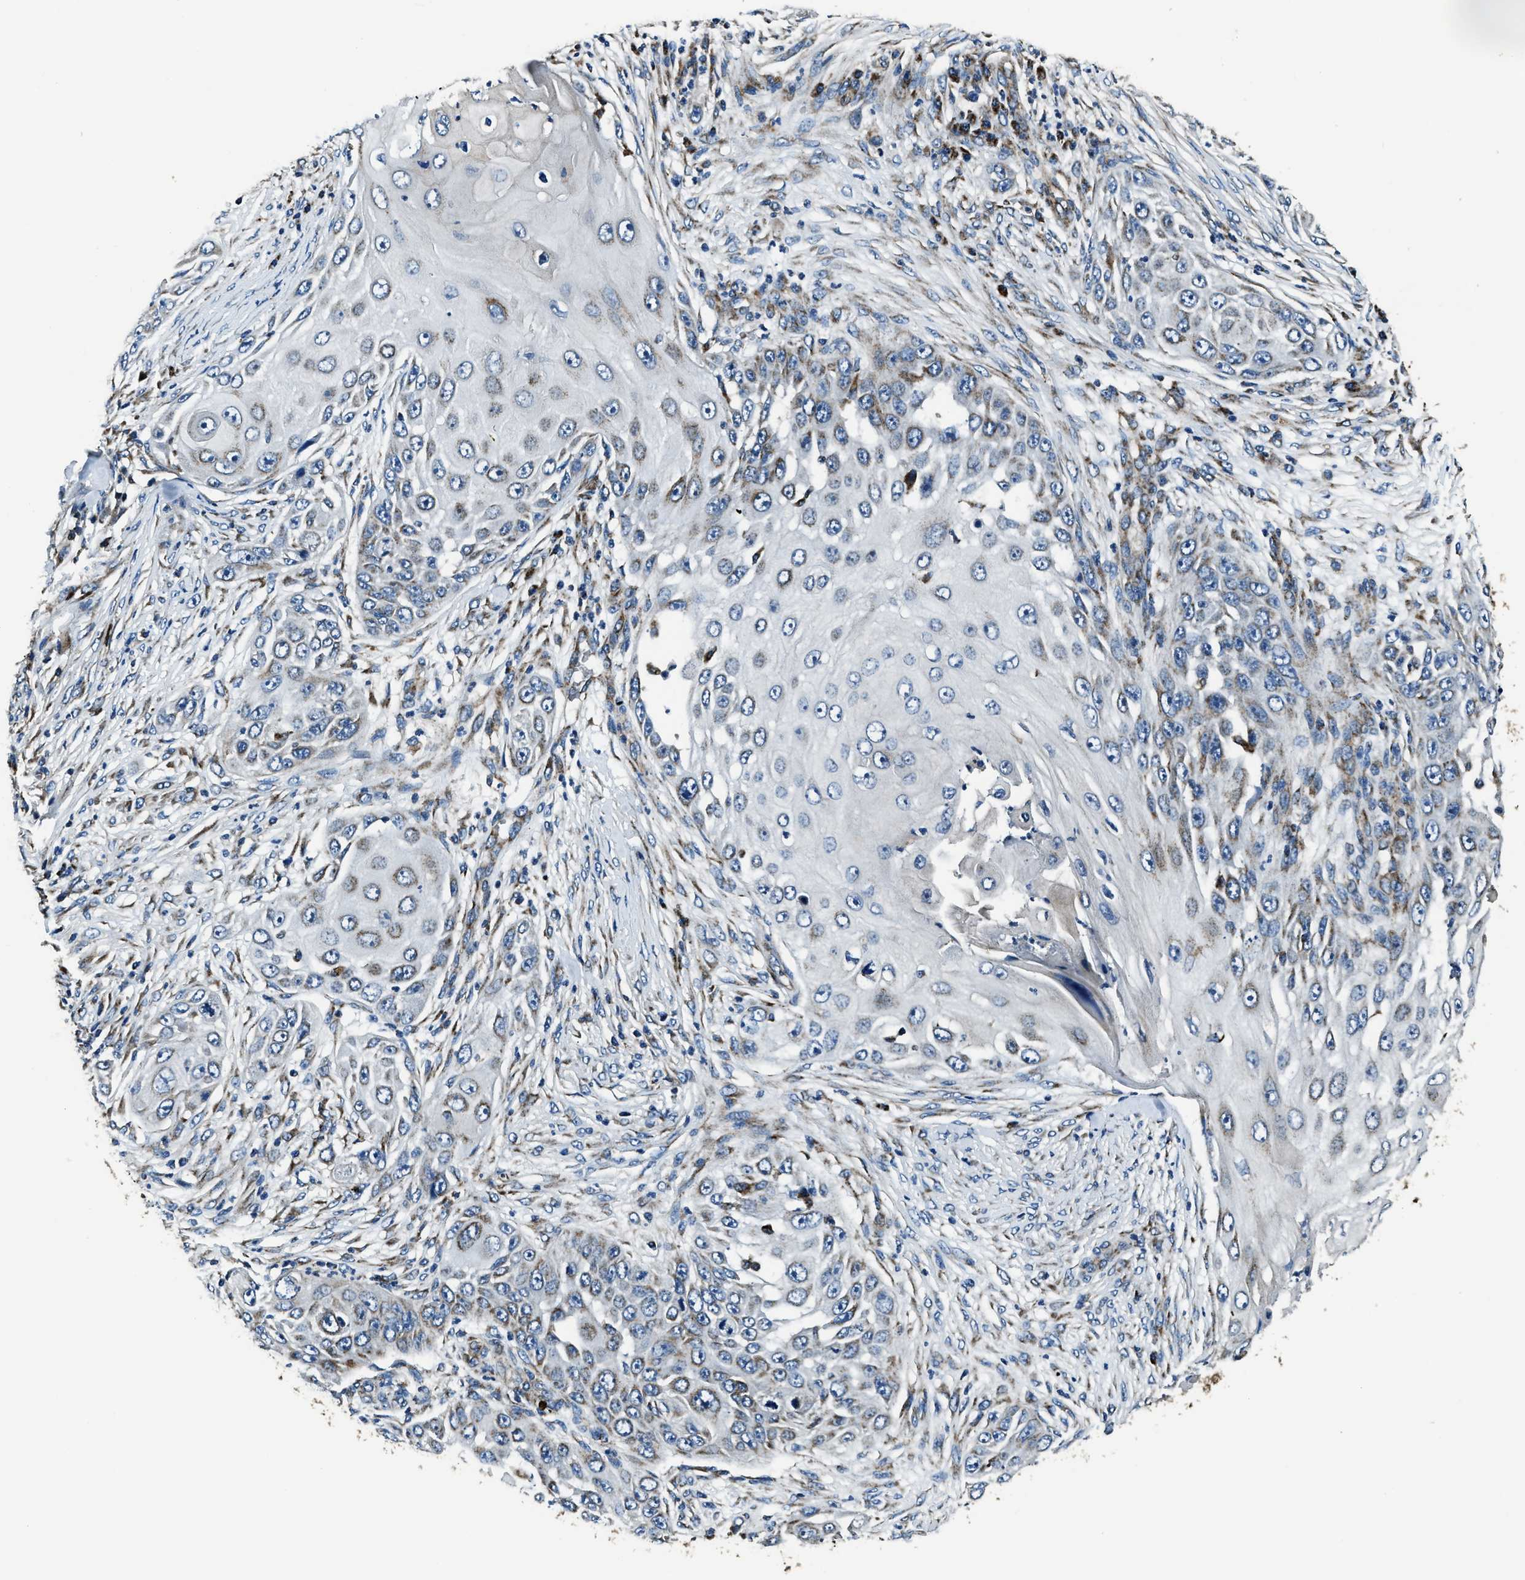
{"staining": {"intensity": "moderate", "quantity": "<25%", "location": "cytoplasmic/membranous"}, "tissue": "skin cancer", "cell_type": "Tumor cells", "image_type": "cancer", "snomed": [{"axis": "morphology", "description": "Squamous cell carcinoma, NOS"}, {"axis": "topography", "description": "Skin"}], "caption": "High-magnification brightfield microscopy of skin squamous cell carcinoma stained with DAB (brown) and counterstained with hematoxylin (blue). tumor cells exhibit moderate cytoplasmic/membranous positivity is seen in about<25% of cells. (Brightfield microscopy of DAB IHC at high magnification).", "gene": "OGDH", "patient": {"sex": "female", "age": 44}}